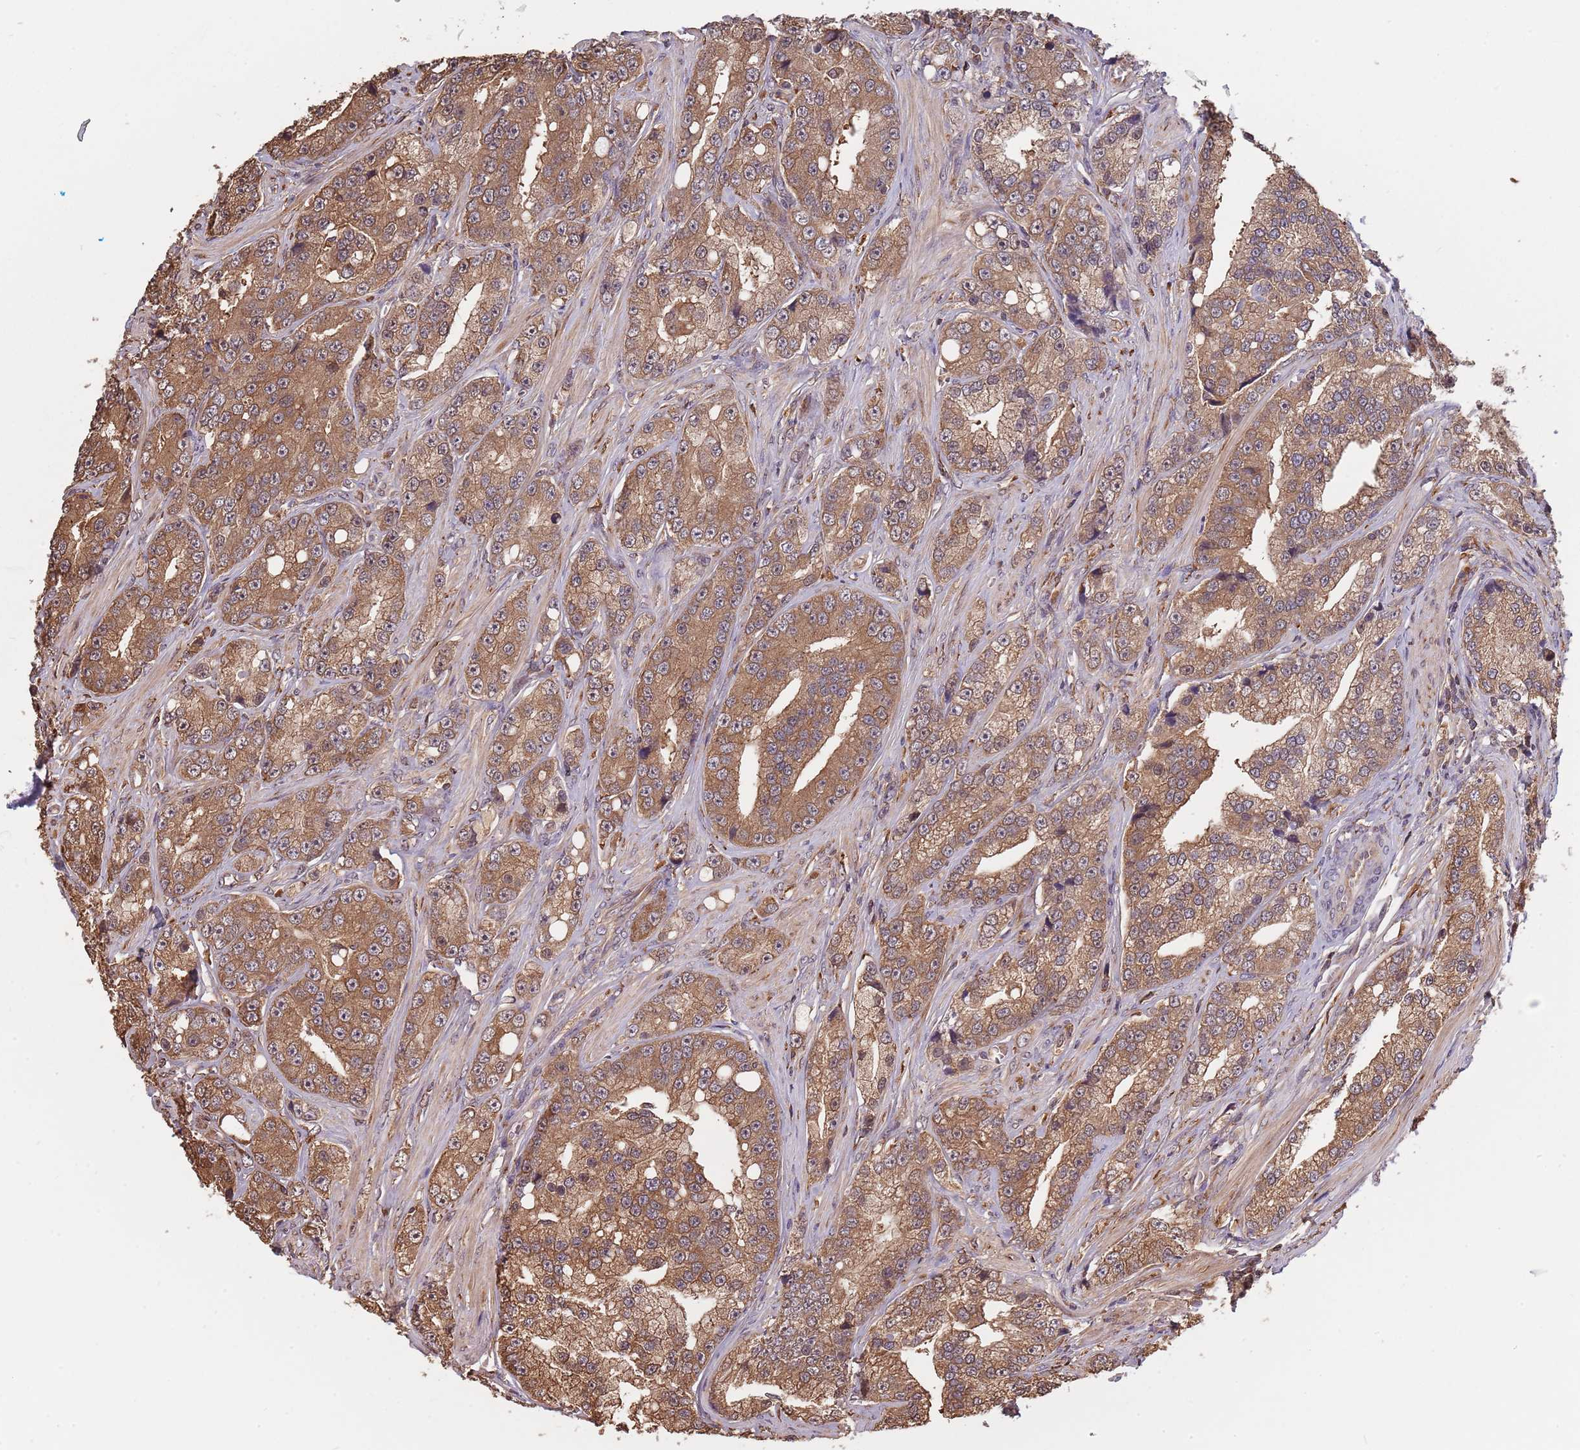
{"staining": {"intensity": "moderate", "quantity": ">75%", "location": "cytoplasmic/membranous"}, "tissue": "prostate cancer", "cell_type": "Tumor cells", "image_type": "cancer", "snomed": [{"axis": "morphology", "description": "Adenocarcinoma, High grade"}, {"axis": "topography", "description": "Prostate"}], "caption": "A micrograph of adenocarcinoma (high-grade) (prostate) stained for a protein demonstrates moderate cytoplasmic/membranous brown staining in tumor cells.", "gene": "COG4", "patient": {"sex": "male", "age": 74}}